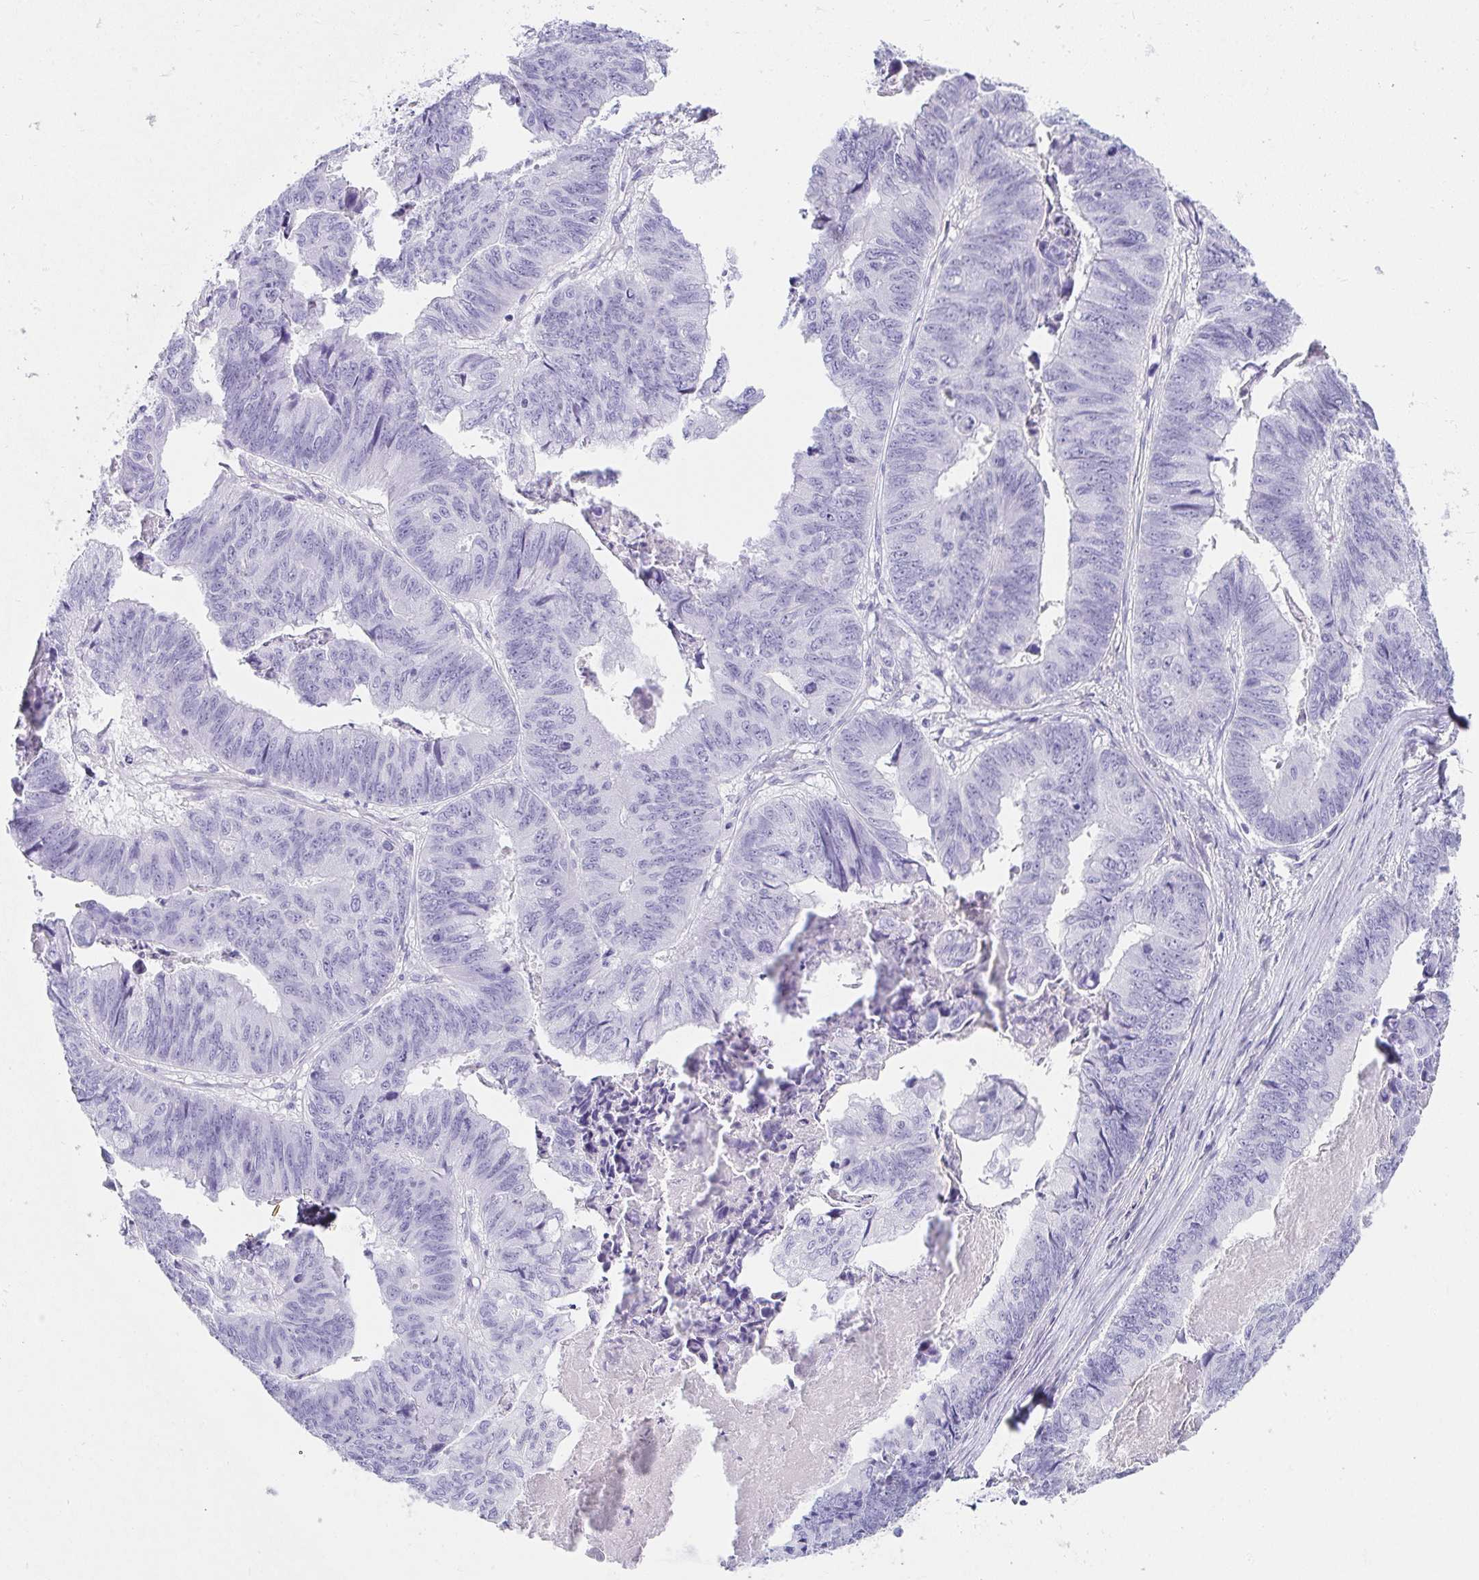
{"staining": {"intensity": "negative", "quantity": "none", "location": "none"}, "tissue": "stomach cancer", "cell_type": "Tumor cells", "image_type": "cancer", "snomed": [{"axis": "morphology", "description": "Adenocarcinoma, NOS"}, {"axis": "topography", "description": "Stomach, lower"}], "caption": "Immunohistochemistry image of stomach adenocarcinoma stained for a protein (brown), which displays no expression in tumor cells.", "gene": "PRND", "patient": {"sex": "male", "age": 77}}